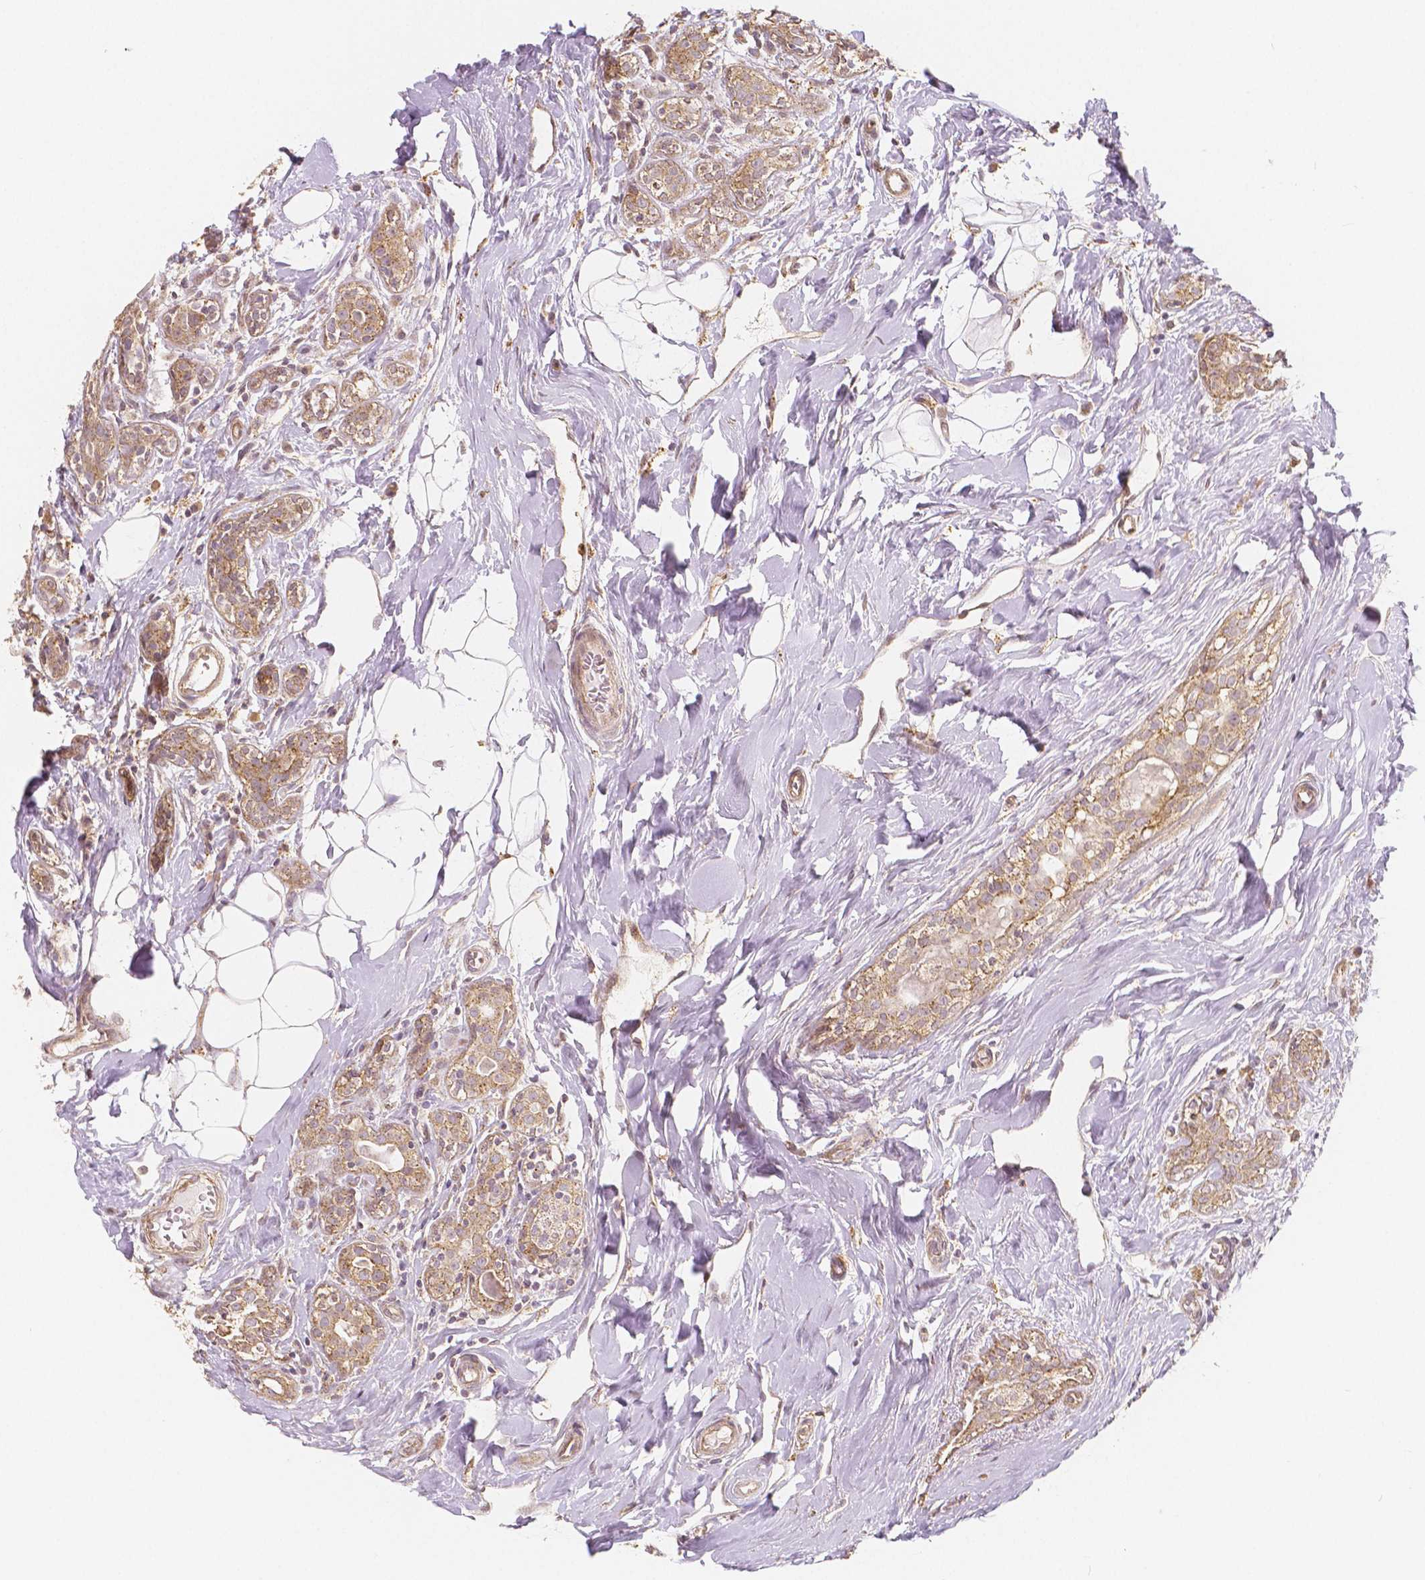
{"staining": {"intensity": "weak", "quantity": ">75%", "location": "cytoplasmic/membranous"}, "tissue": "breast cancer", "cell_type": "Tumor cells", "image_type": "cancer", "snomed": [{"axis": "morphology", "description": "Duct carcinoma"}, {"axis": "topography", "description": "Breast"}], "caption": "This is an image of immunohistochemistry (IHC) staining of breast cancer (infiltrating ductal carcinoma), which shows weak expression in the cytoplasmic/membranous of tumor cells.", "gene": "SNX12", "patient": {"sex": "female", "age": 43}}